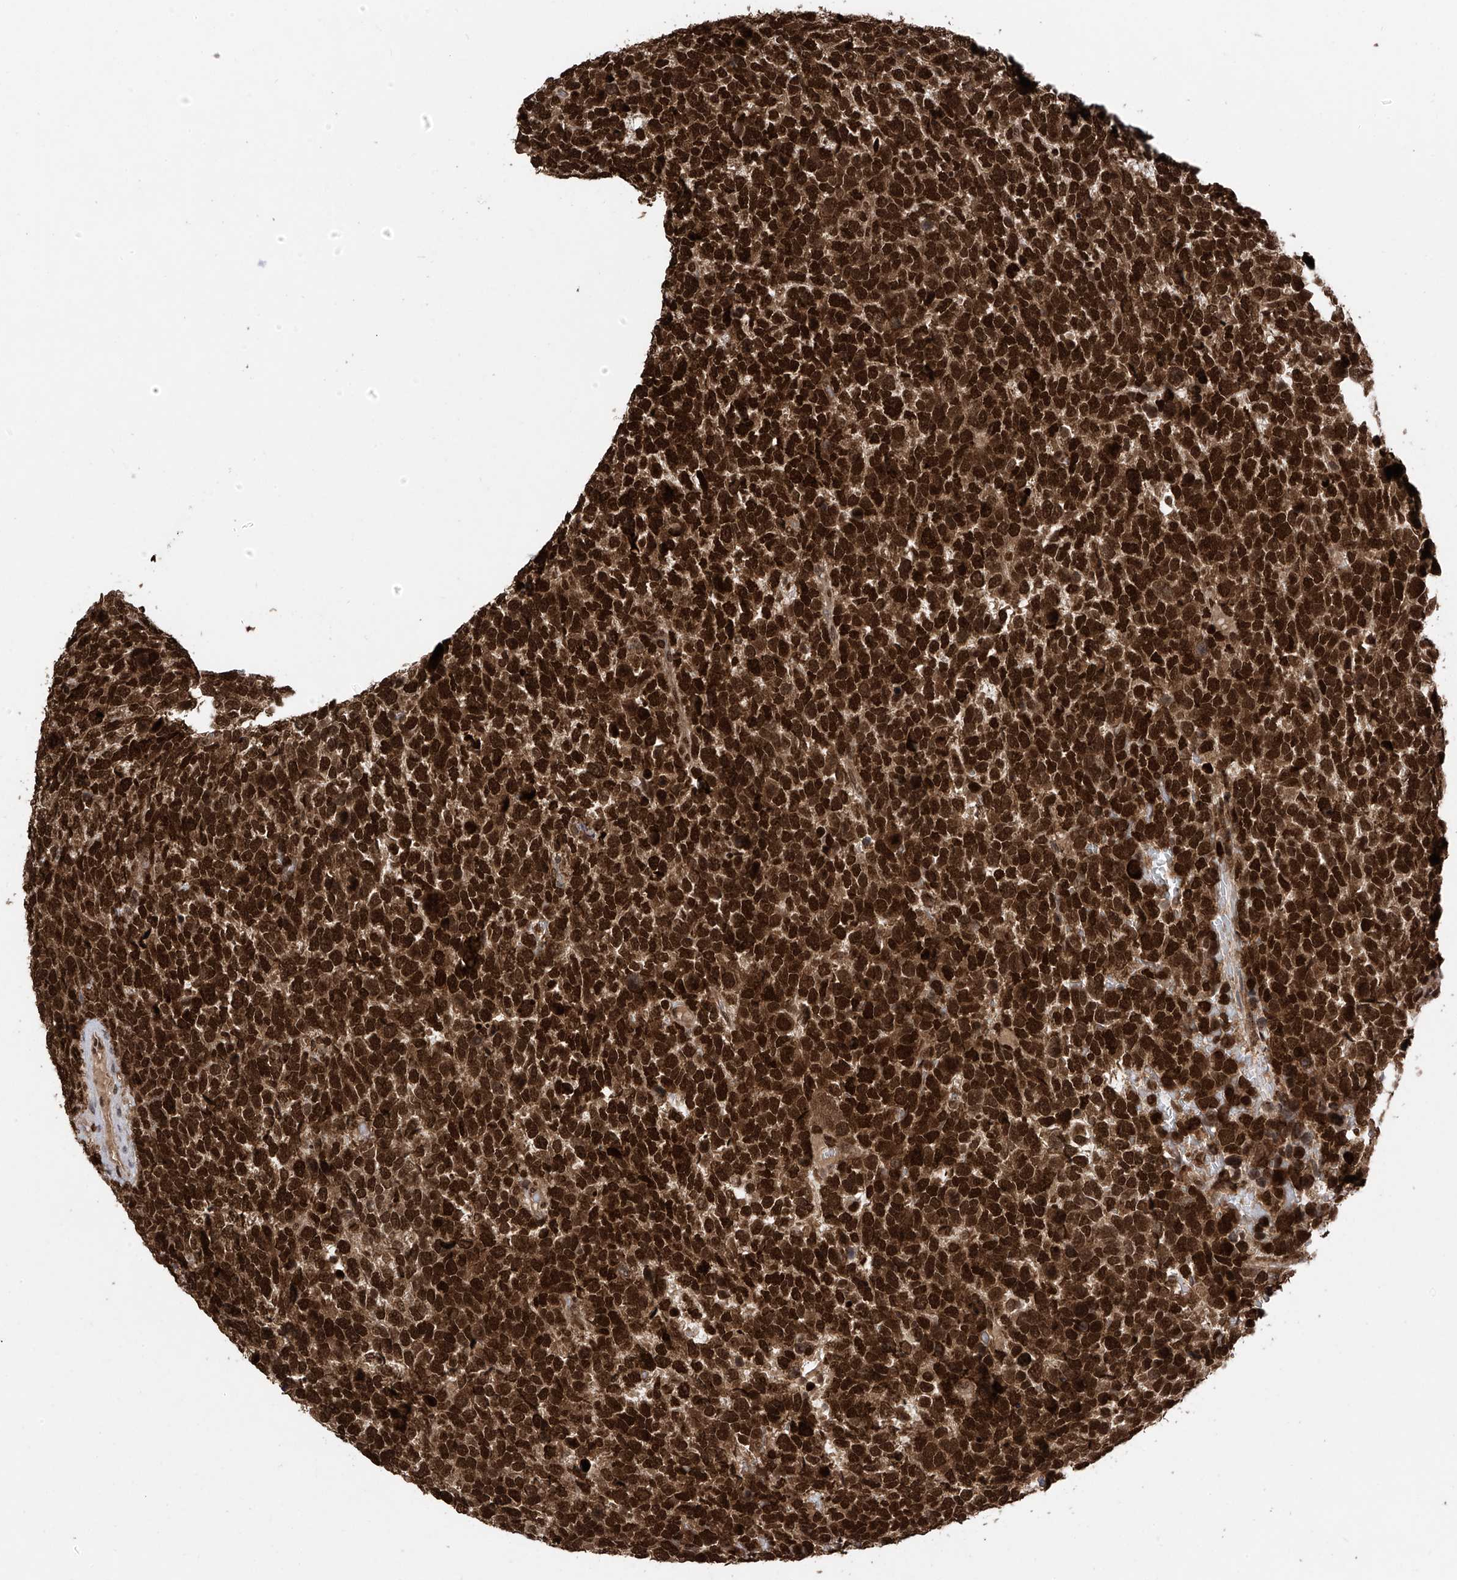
{"staining": {"intensity": "strong", "quantity": ">75%", "location": "nuclear"}, "tissue": "urothelial cancer", "cell_type": "Tumor cells", "image_type": "cancer", "snomed": [{"axis": "morphology", "description": "Urothelial carcinoma, High grade"}, {"axis": "topography", "description": "Urinary bladder"}], "caption": "Immunohistochemistry (IHC) staining of urothelial cancer, which demonstrates high levels of strong nuclear positivity in about >75% of tumor cells indicating strong nuclear protein expression. The staining was performed using DAB (3,3'-diaminobenzidine) (brown) for protein detection and nuclei were counterstained in hematoxylin (blue).", "gene": "DNAJC9", "patient": {"sex": "female", "age": 82}}